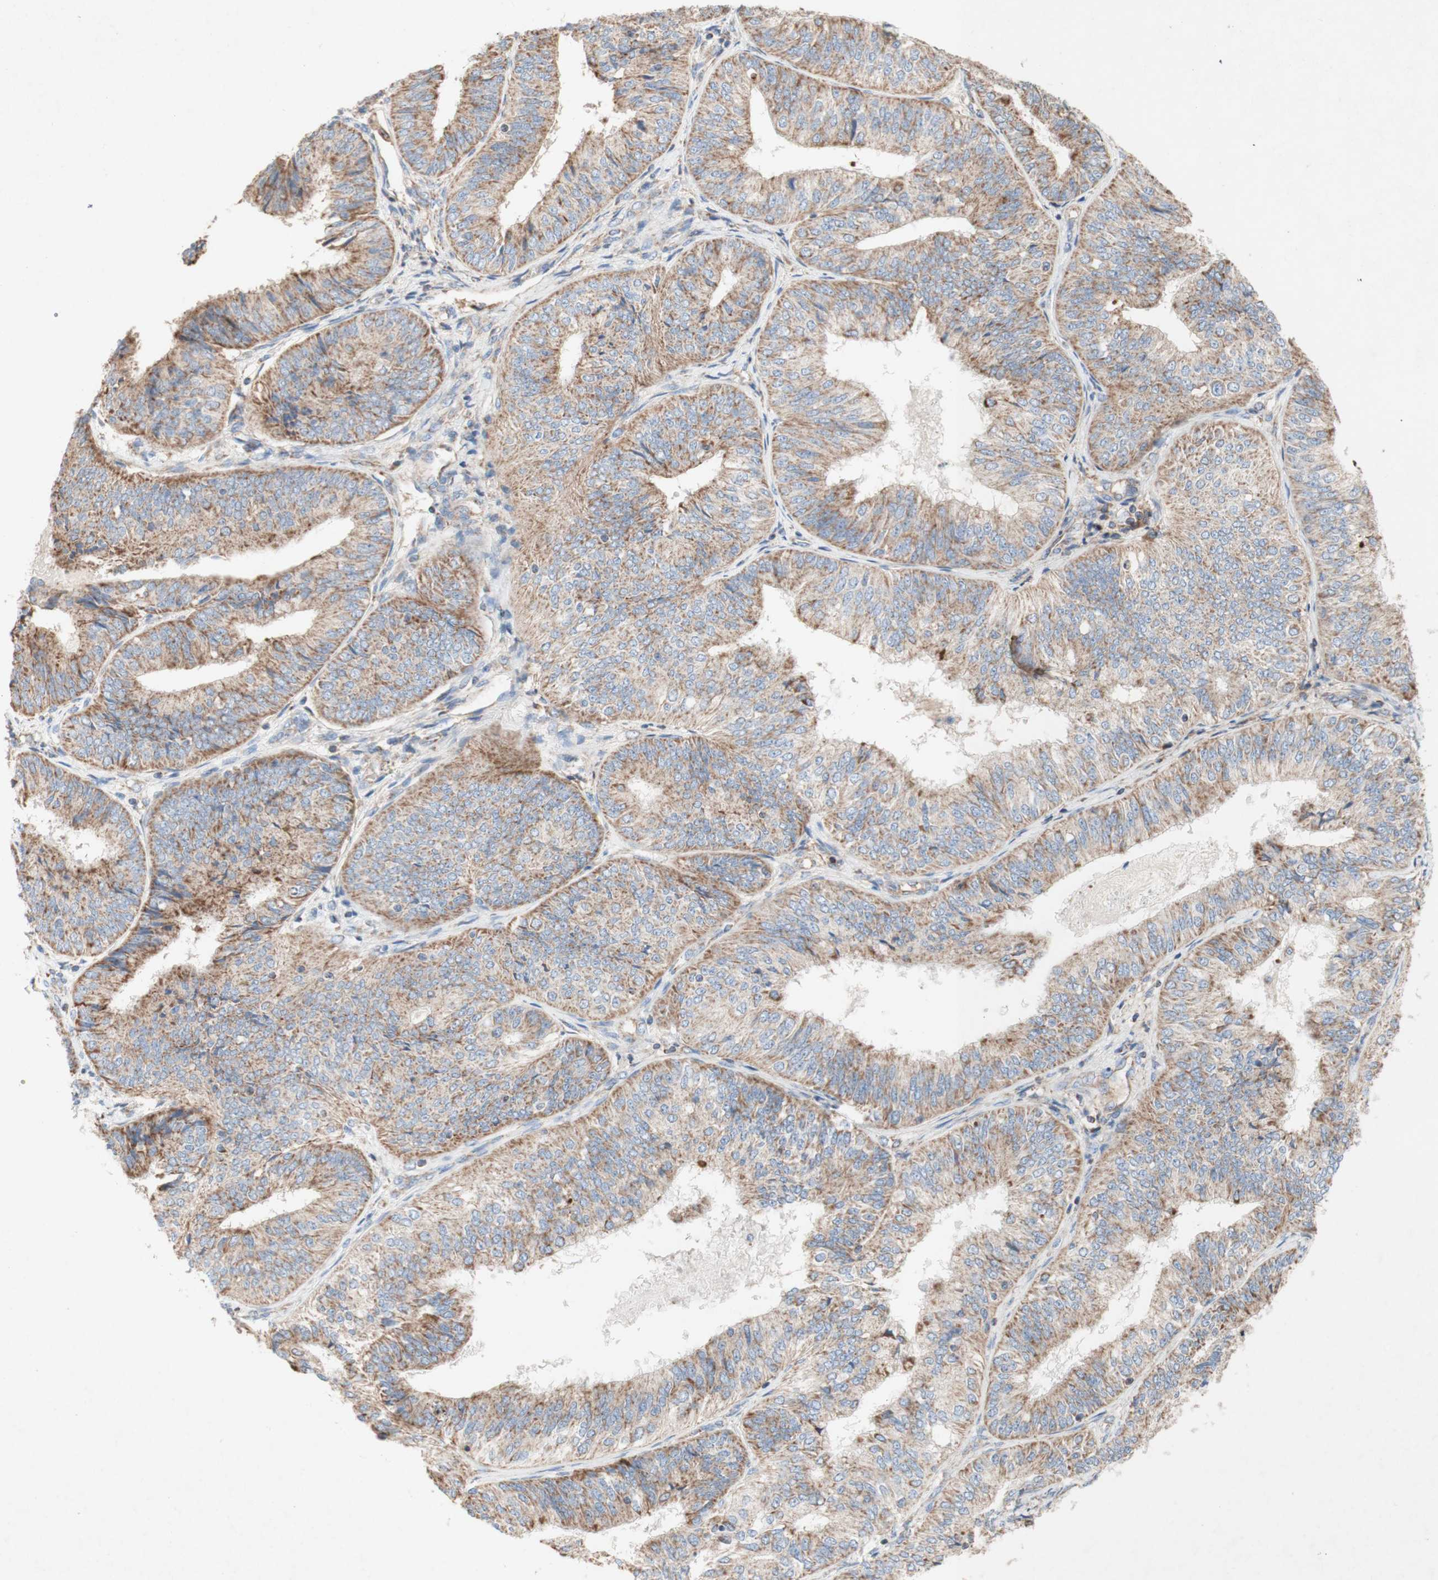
{"staining": {"intensity": "moderate", "quantity": ">75%", "location": "cytoplasmic/membranous"}, "tissue": "endometrial cancer", "cell_type": "Tumor cells", "image_type": "cancer", "snomed": [{"axis": "morphology", "description": "Adenocarcinoma, NOS"}, {"axis": "topography", "description": "Endometrium"}], "caption": "Approximately >75% of tumor cells in endometrial cancer exhibit moderate cytoplasmic/membranous protein expression as visualized by brown immunohistochemical staining.", "gene": "SDHB", "patient": {"sex": "female", "age": 58}}